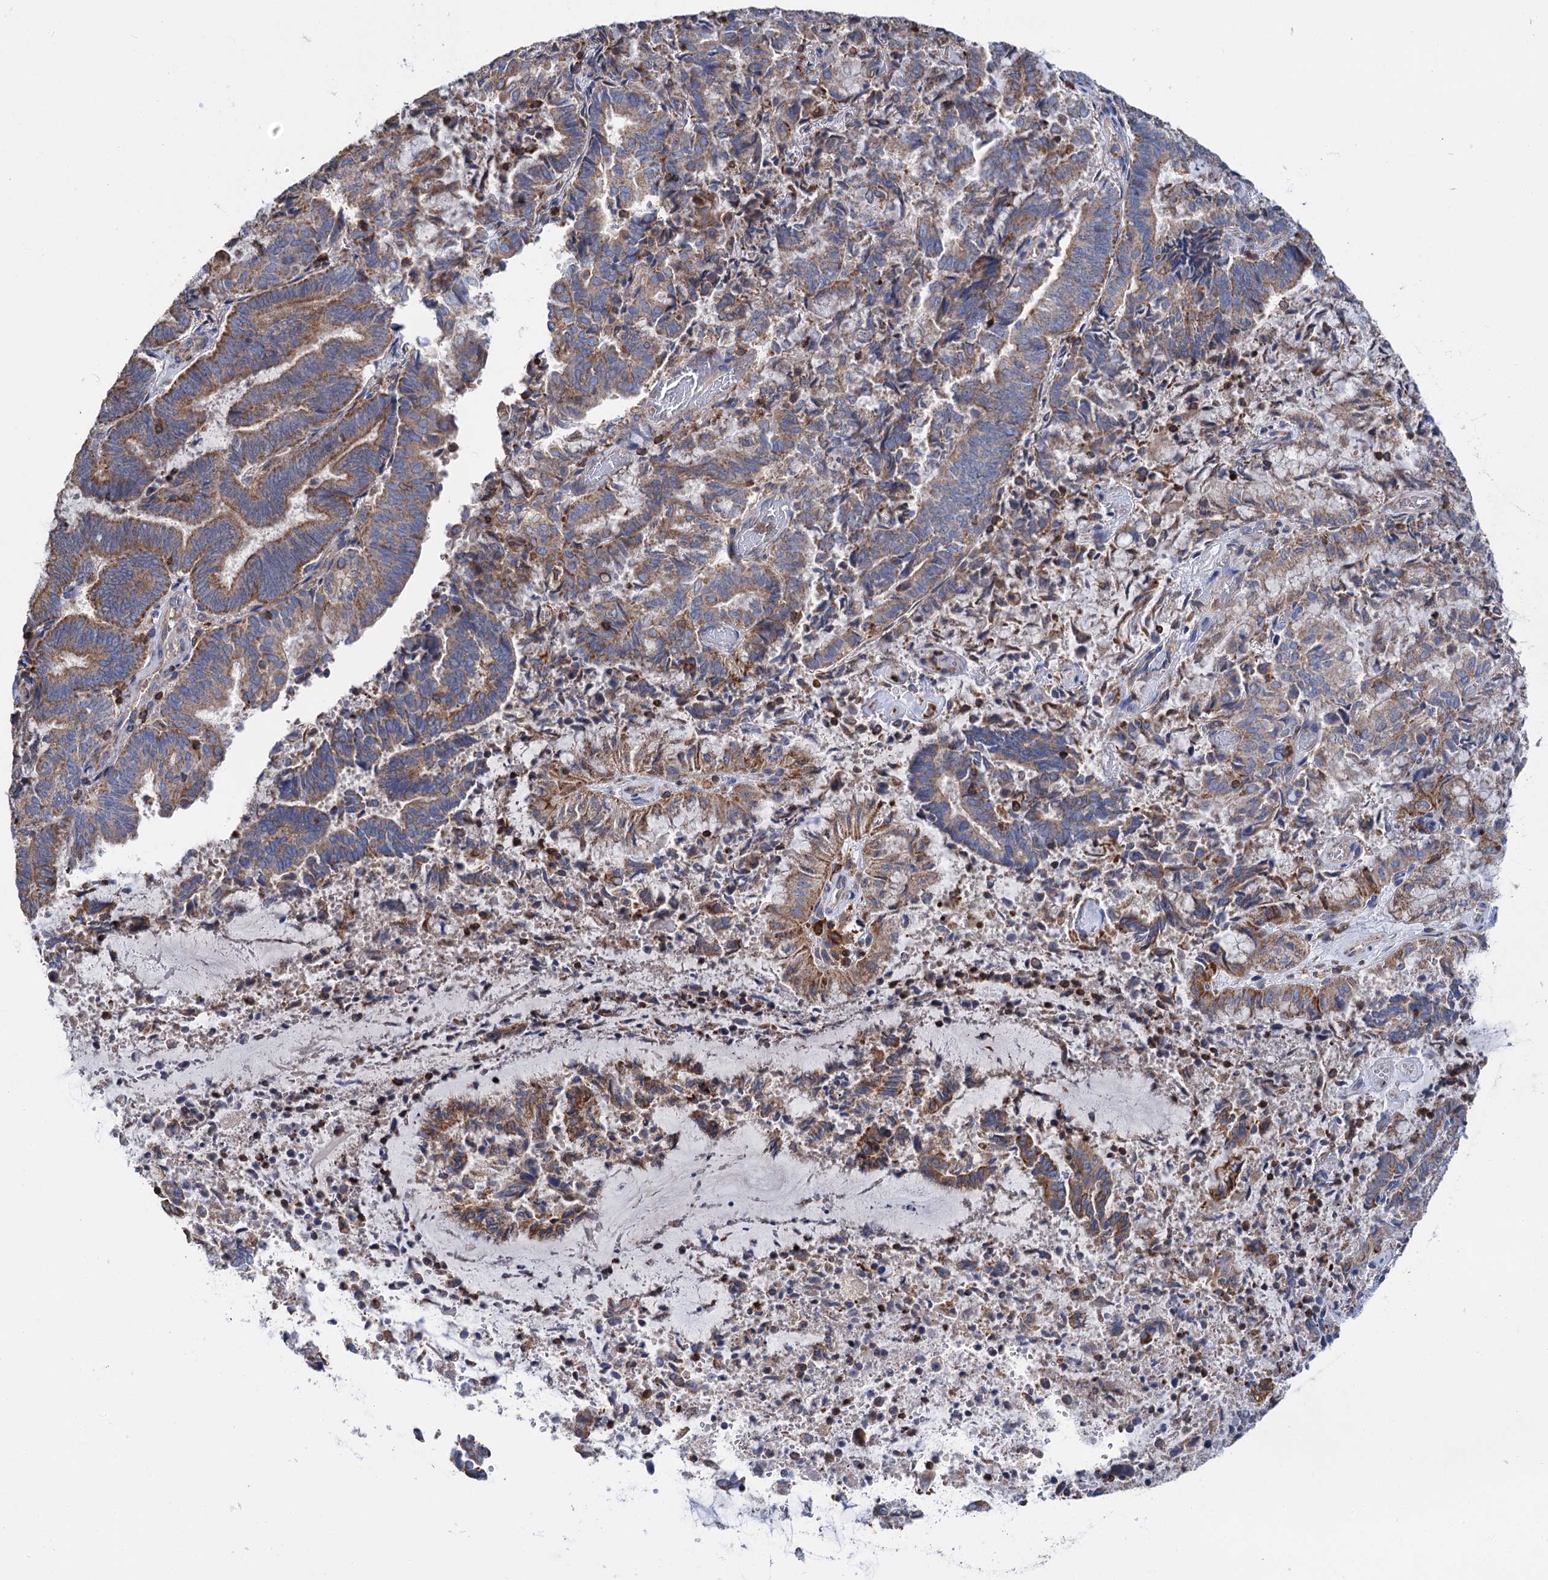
{"staining": {"intensity": "moderate", "quantity": ">75%", "location": "cytoplasmic/membranous"}, "tissue": "endometrial cancer", "cell_type": "Tumor cells", "image_type": "cancer", "snomed": [{"axis": "morphology", "description": "Adenocarcinoma, NOS"}, {"axis": "topography", "description": "Endometrium"}], "caption": "An immunohistochemistry (IHC) histopathology image of neoplastic tissue is shown. Protein staining in brown labels moderate cytoplasmic/membranous positivity in endometrial cancer within tumor cells. (Stains: DAB (3,3'-diaminobenzidine) in brown, nuclei in blue, Microscopy: brightfield microscopy at high magnification).", "gene": "UBASH3B", "patient": {"sex": "female", "age": 80}}